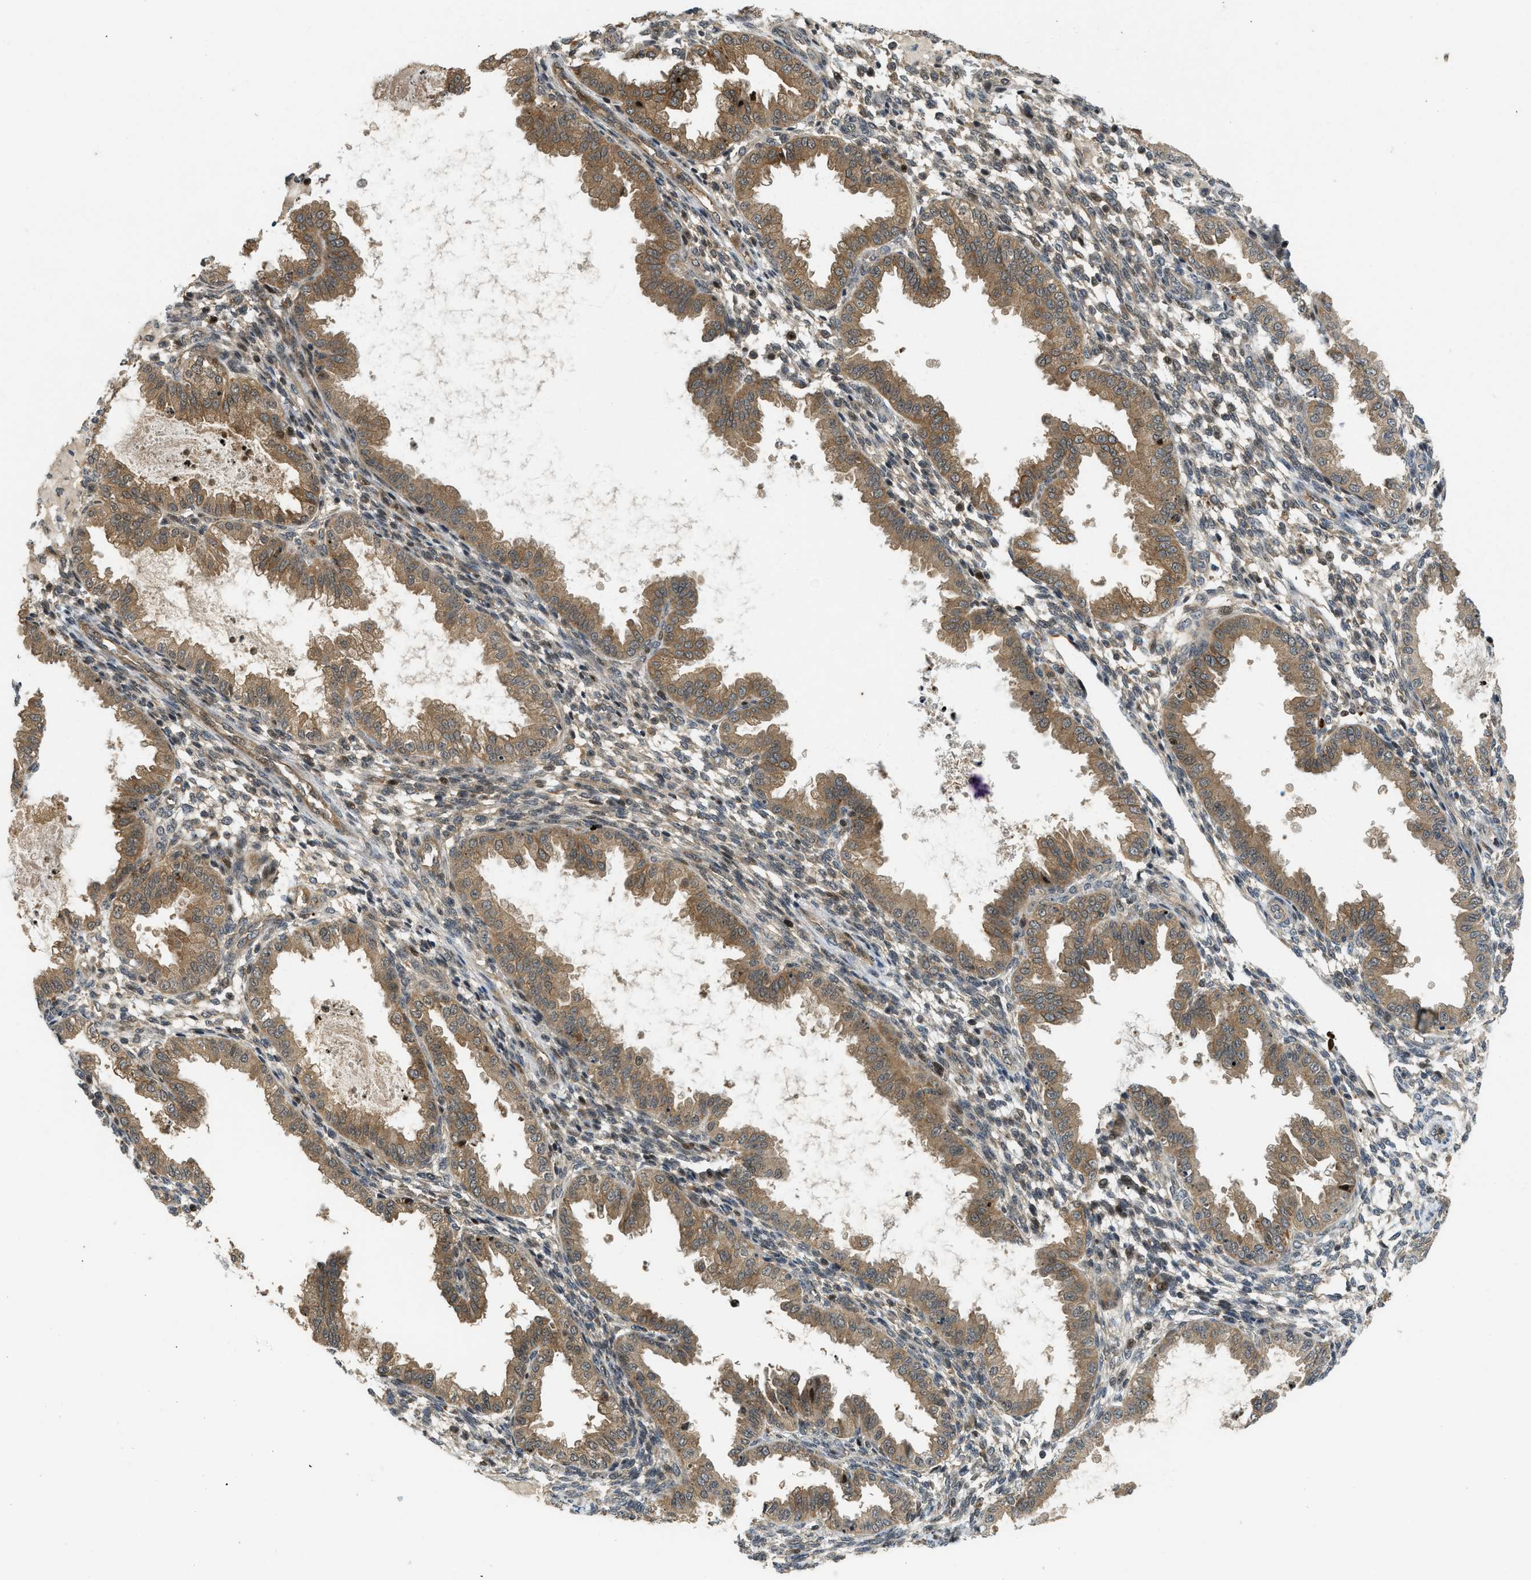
{"staining": {"intensity": "negative", "quantity": "none", "location": "none"}, "tissue": "endometrium", "cell_type": "Cells in endometrial stroma", "image_type": "normal", "snomed": [{"axis": "morphology", "description": "Normal tissue, NOS"}, {"axis": "topography", "description": "Endometrium"}], "caption": "The histopathology image shows no staining of cells in endometrial stroma in benign endometrium. (DAB (3,3'-diaminobenzidine) IHC, high magnification).", "gene": "DNAJC28", "patient": {"sex": "female", "age": 33}}